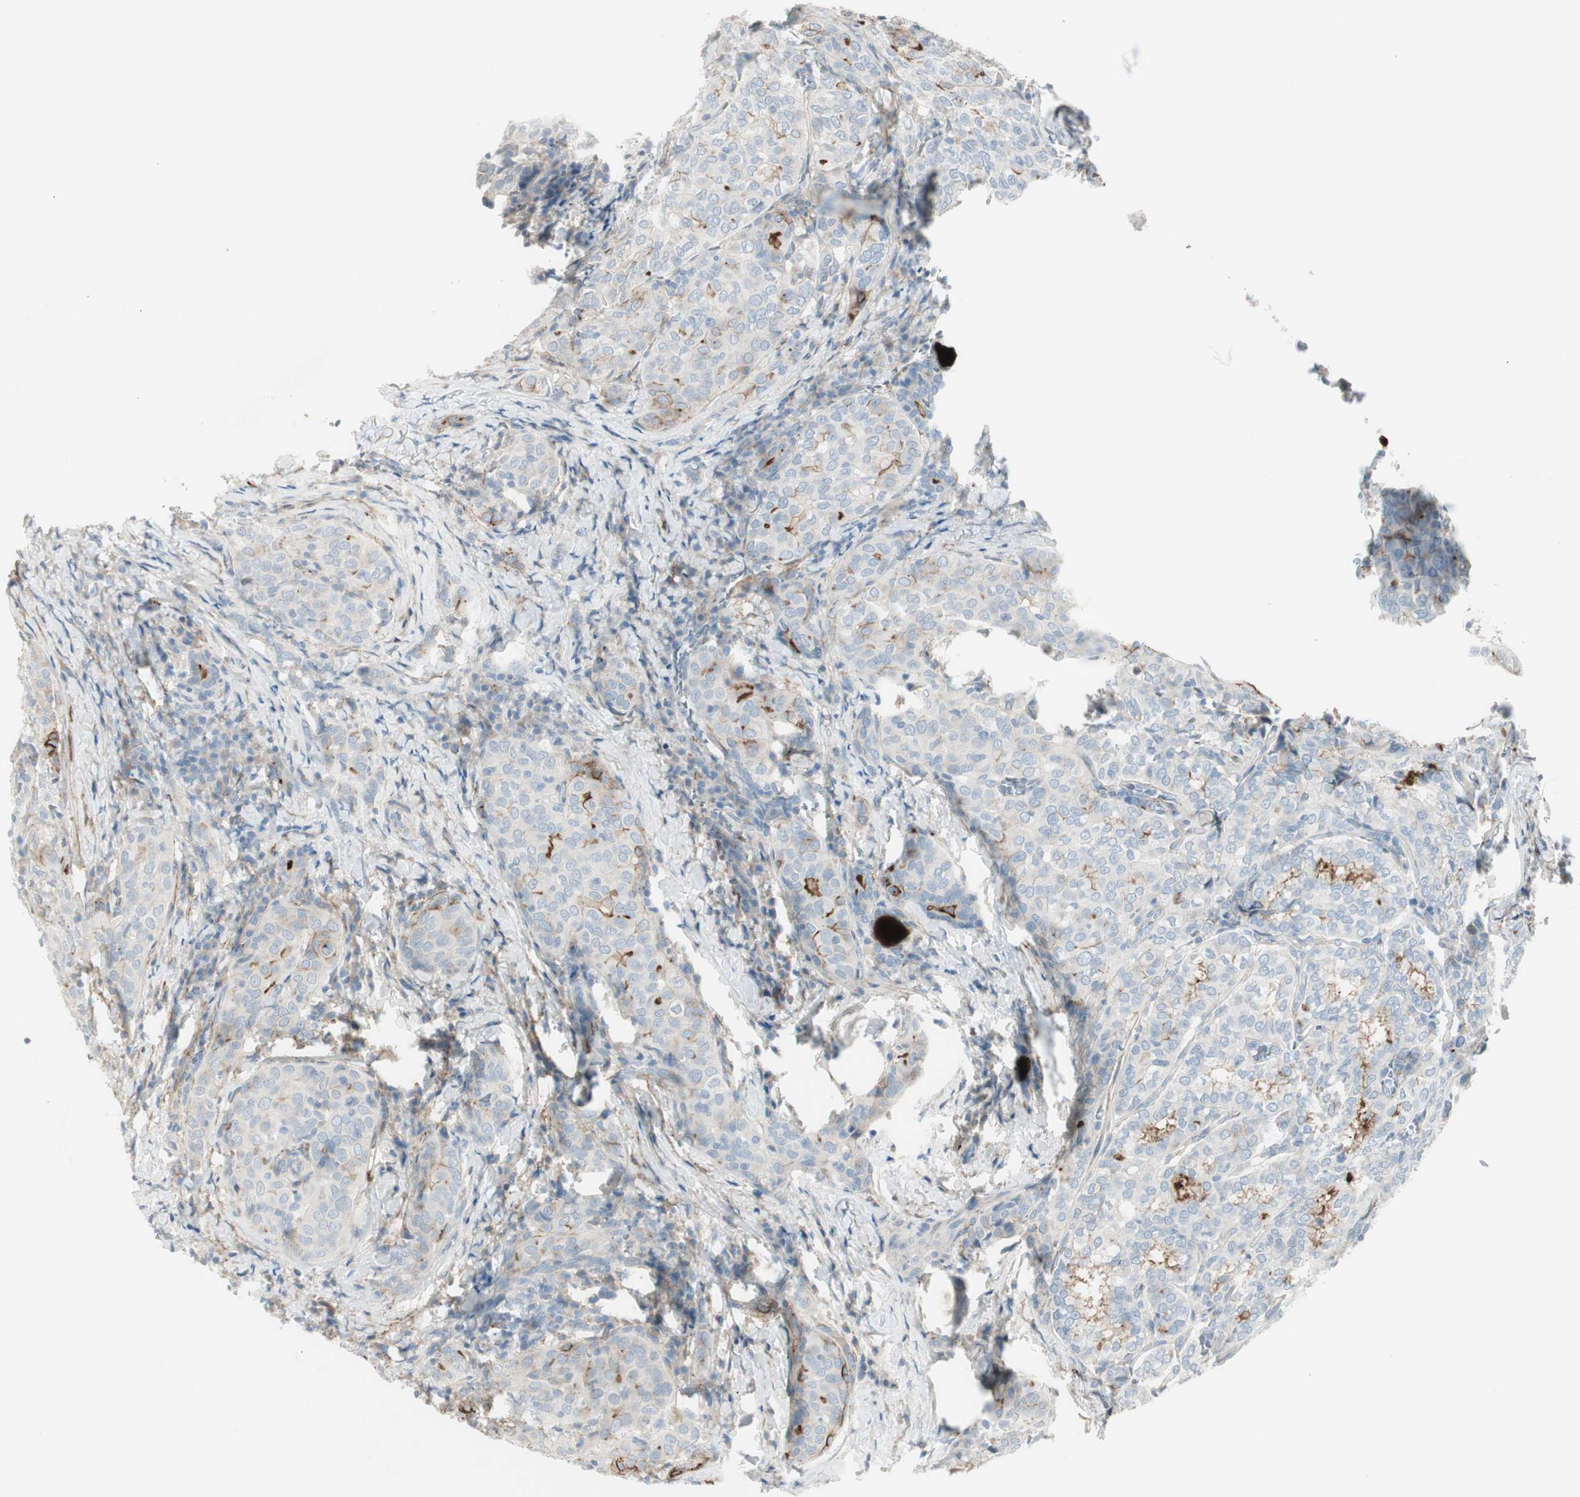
{"staining": {"intensity": "moderate", "quantity": "<25%", "location": "cytoplasmic/membranous"}, "tissue": "thyroid cancer", "cell_type": "Tumor cells", "image_type": "cancer", "snomed": [{"axis": "morphology", "description": "Normal tissue, NOS"}, {"axis": "morphology", "description": "Papillary adenocarcinoma, NOS"}, {"axis": "topography", "description": "Thyroid gland"}], "caption": "Immunohistochemical staining of human thyroid papillary adenocarcinoma exhibits low levels of moderate cytoplasmic/membranous protein staining in approximately <25% of tumor cells.", "gene": "CACNA2D1", "patient": {"sex": "female", "age": 30}}